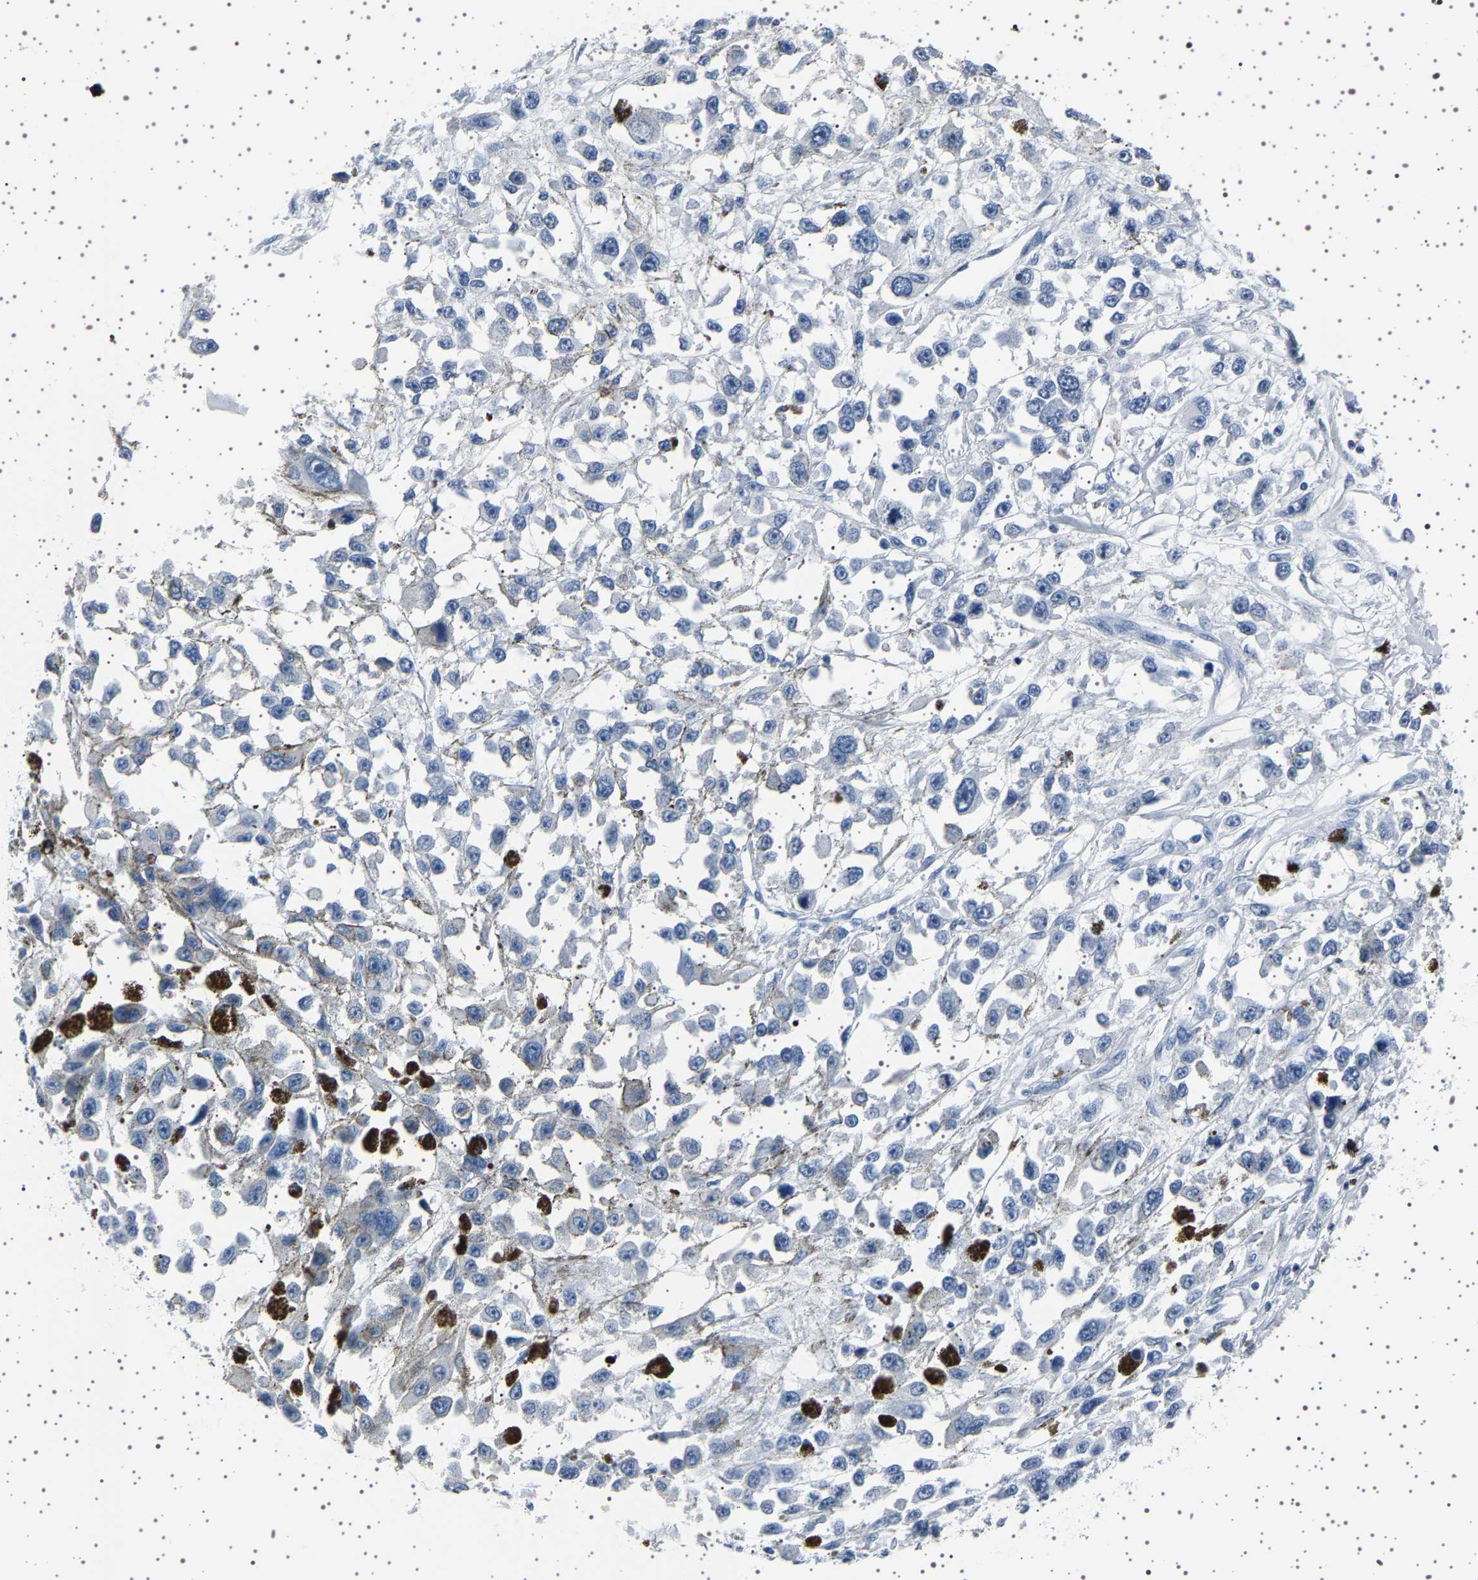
{"staining": {"intensity": "negative", "quantity": "none", "location": "none"}, "tissue": "melanoma", "cell_type": "Tumor cells", "image_type": "cancer", "snomed": [{"axis": "morphology", "description": "Malignant melanoma, Metastatic site"}, {"axis": "topography", "description": "Lymph node"}], "caption": "This is an IHC histopathology image of malignant melanoma (metastatic site). There is no expression in tumor cells.", "gene": "TFF3", "patient": {"sex": "male", "age": 59}}